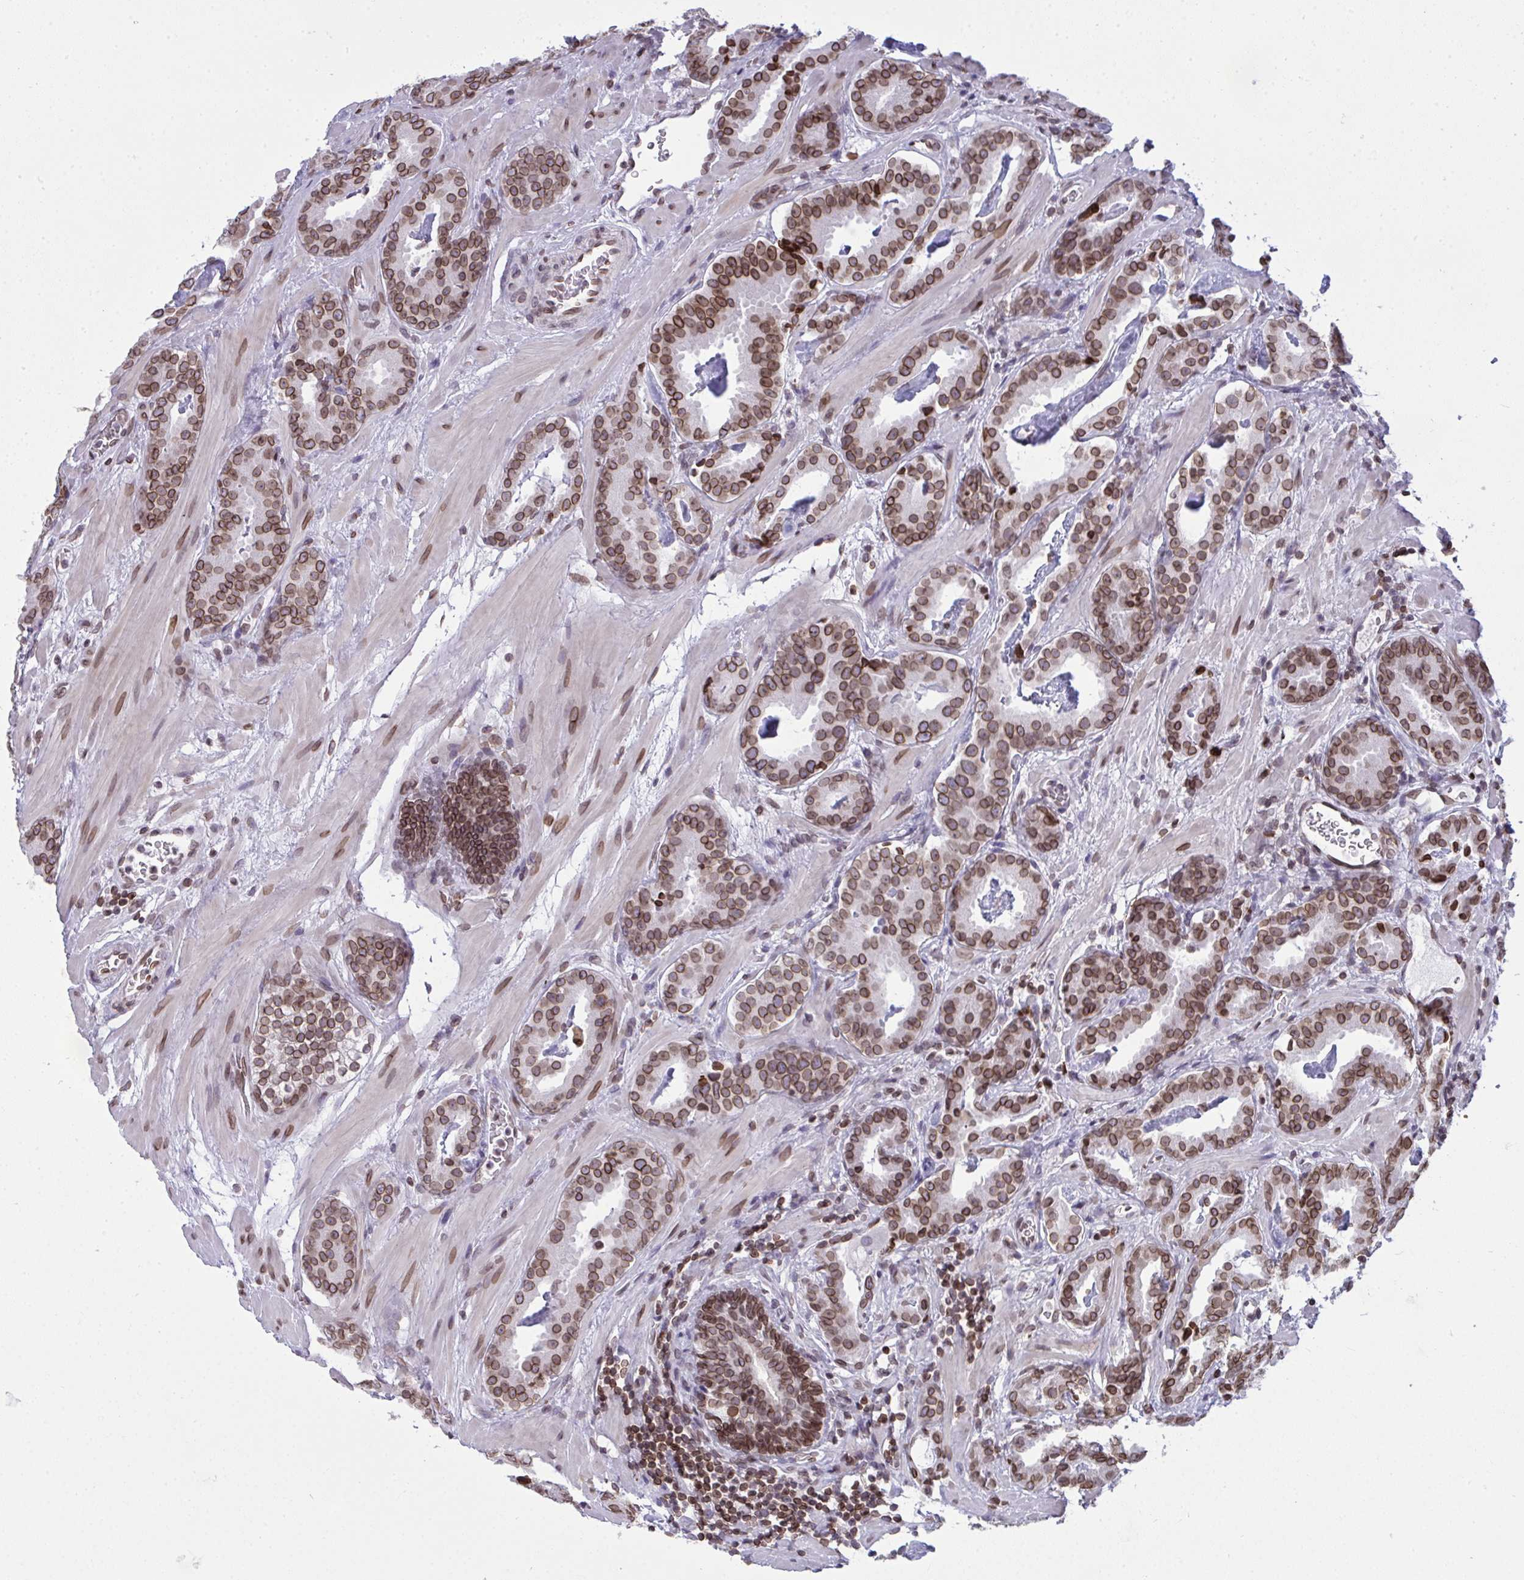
{"staining": {"intensity": "moderate", "quantity": ">75%", "location": "cytoplasmic/membranous,nuclear"}, "tissue": "prostate cancer", "cell_type": "Tumor cells", "image_type": "cancer", "snomed": [{"axis": "morphology", "description": "Adenocarcinoma, Low grade"}, {"axis": "topography", "description": "Prostate"}], "caption": "Moderate cytoplasmic/membranous and nuclear protein staining is seen in approximately >75% of tumor cells in prostate cancer (low-grade adenocarcinoma).", "gene": "LMNB2", "patient": {"sex": "male", "age": 62}}